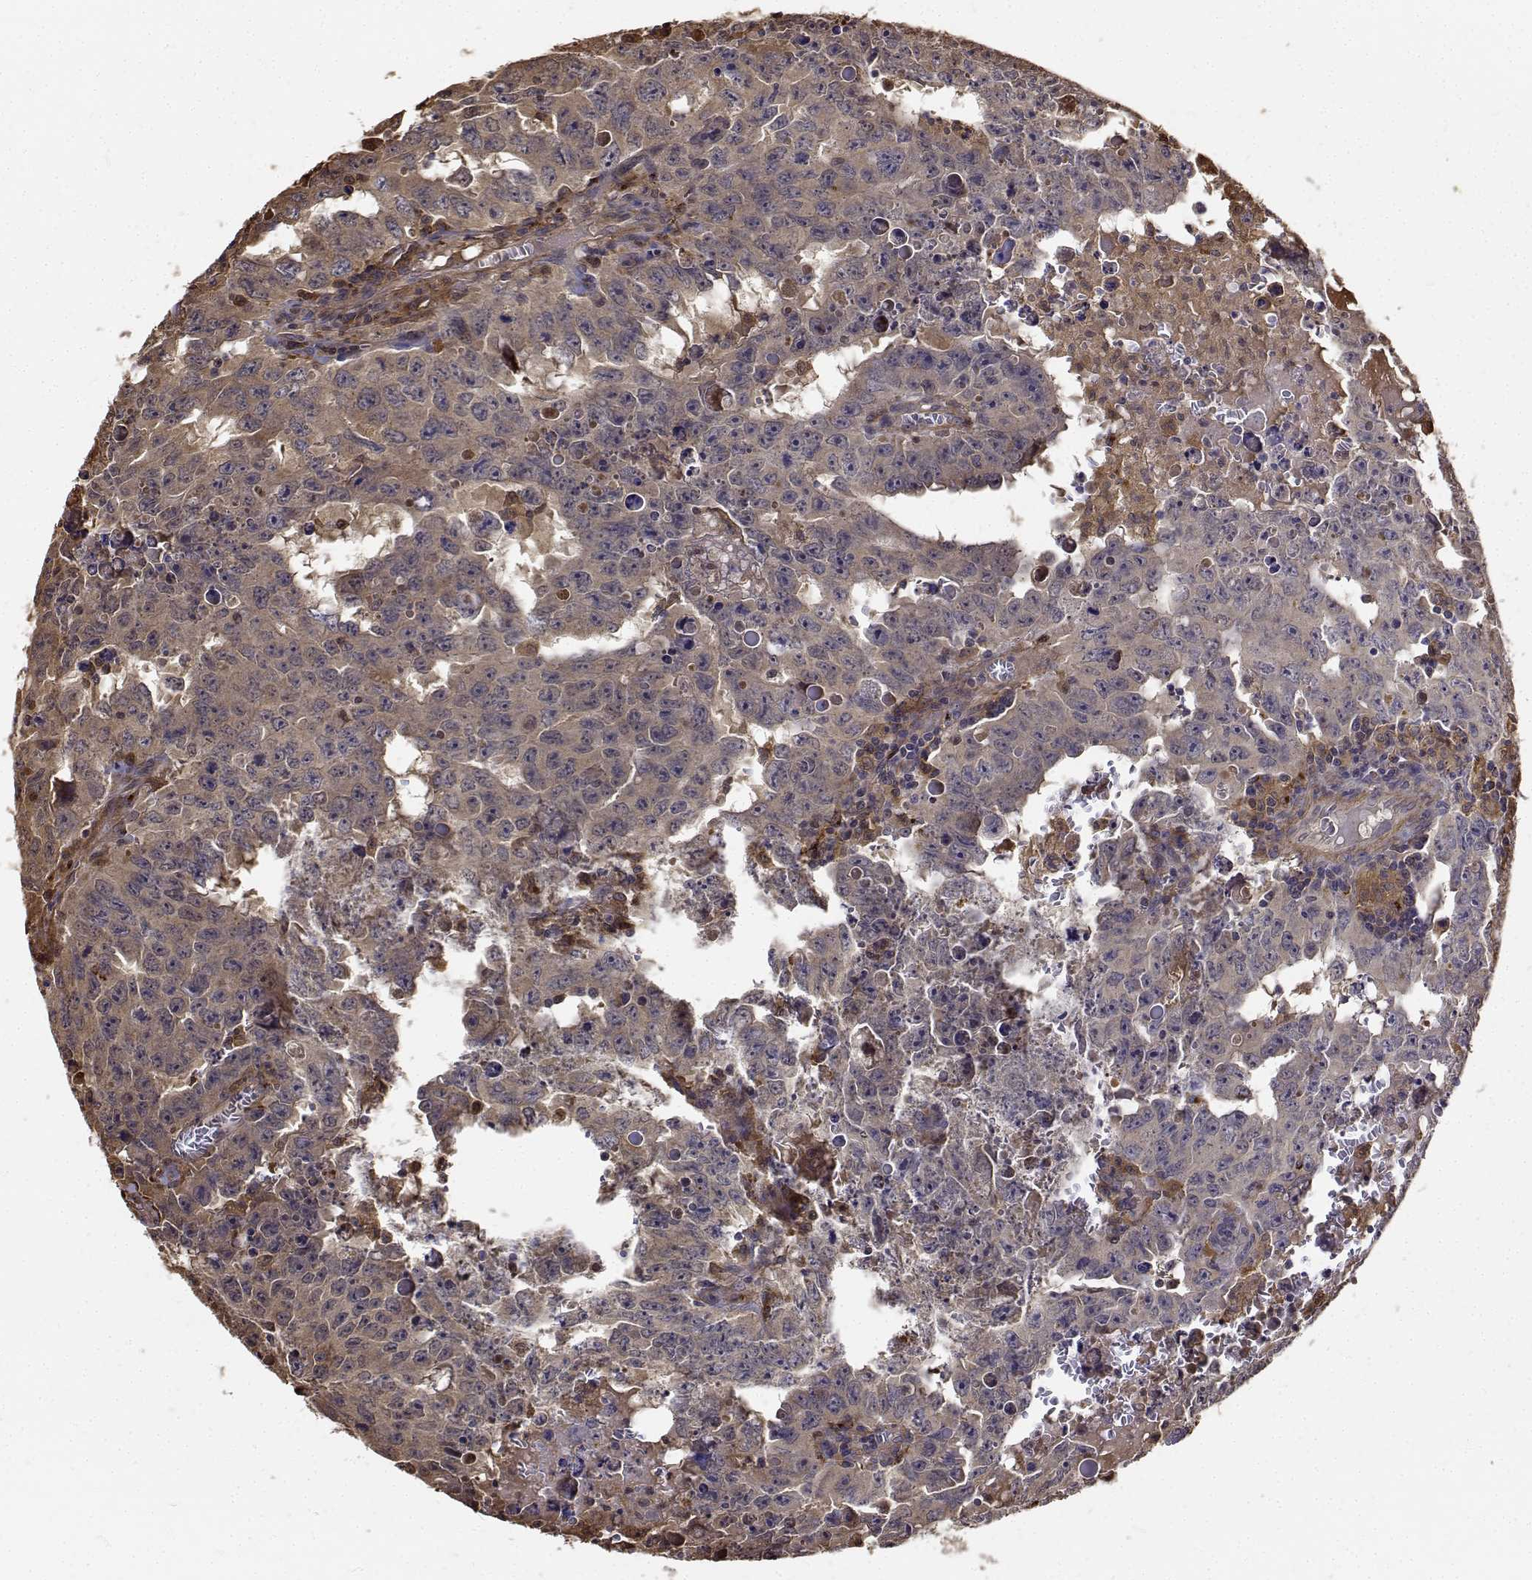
{"staining": {"intensity": "moderate", "quantity": ">75%", "location": "cytoplasmic/membranous"}, "tissue": "testis cancer", "cell_type": "Tumor cells", "image_type": "cancer", "snomed": [{"axis": "morphology", "description": "Carcinoma, Embryonal, NOS"}, {"axis": "topography", "description": "Testis"}], "caption": "IHC of embryonal carcinoma (testis) exhibits medium levels of moderate cytoplasmic/membranous expression in approximately >75% of tumor cells. (IHC, brightfield microscopy, high magnification).", "gene": "PCID2", "patient": {"sex": "male", "age": 22}}